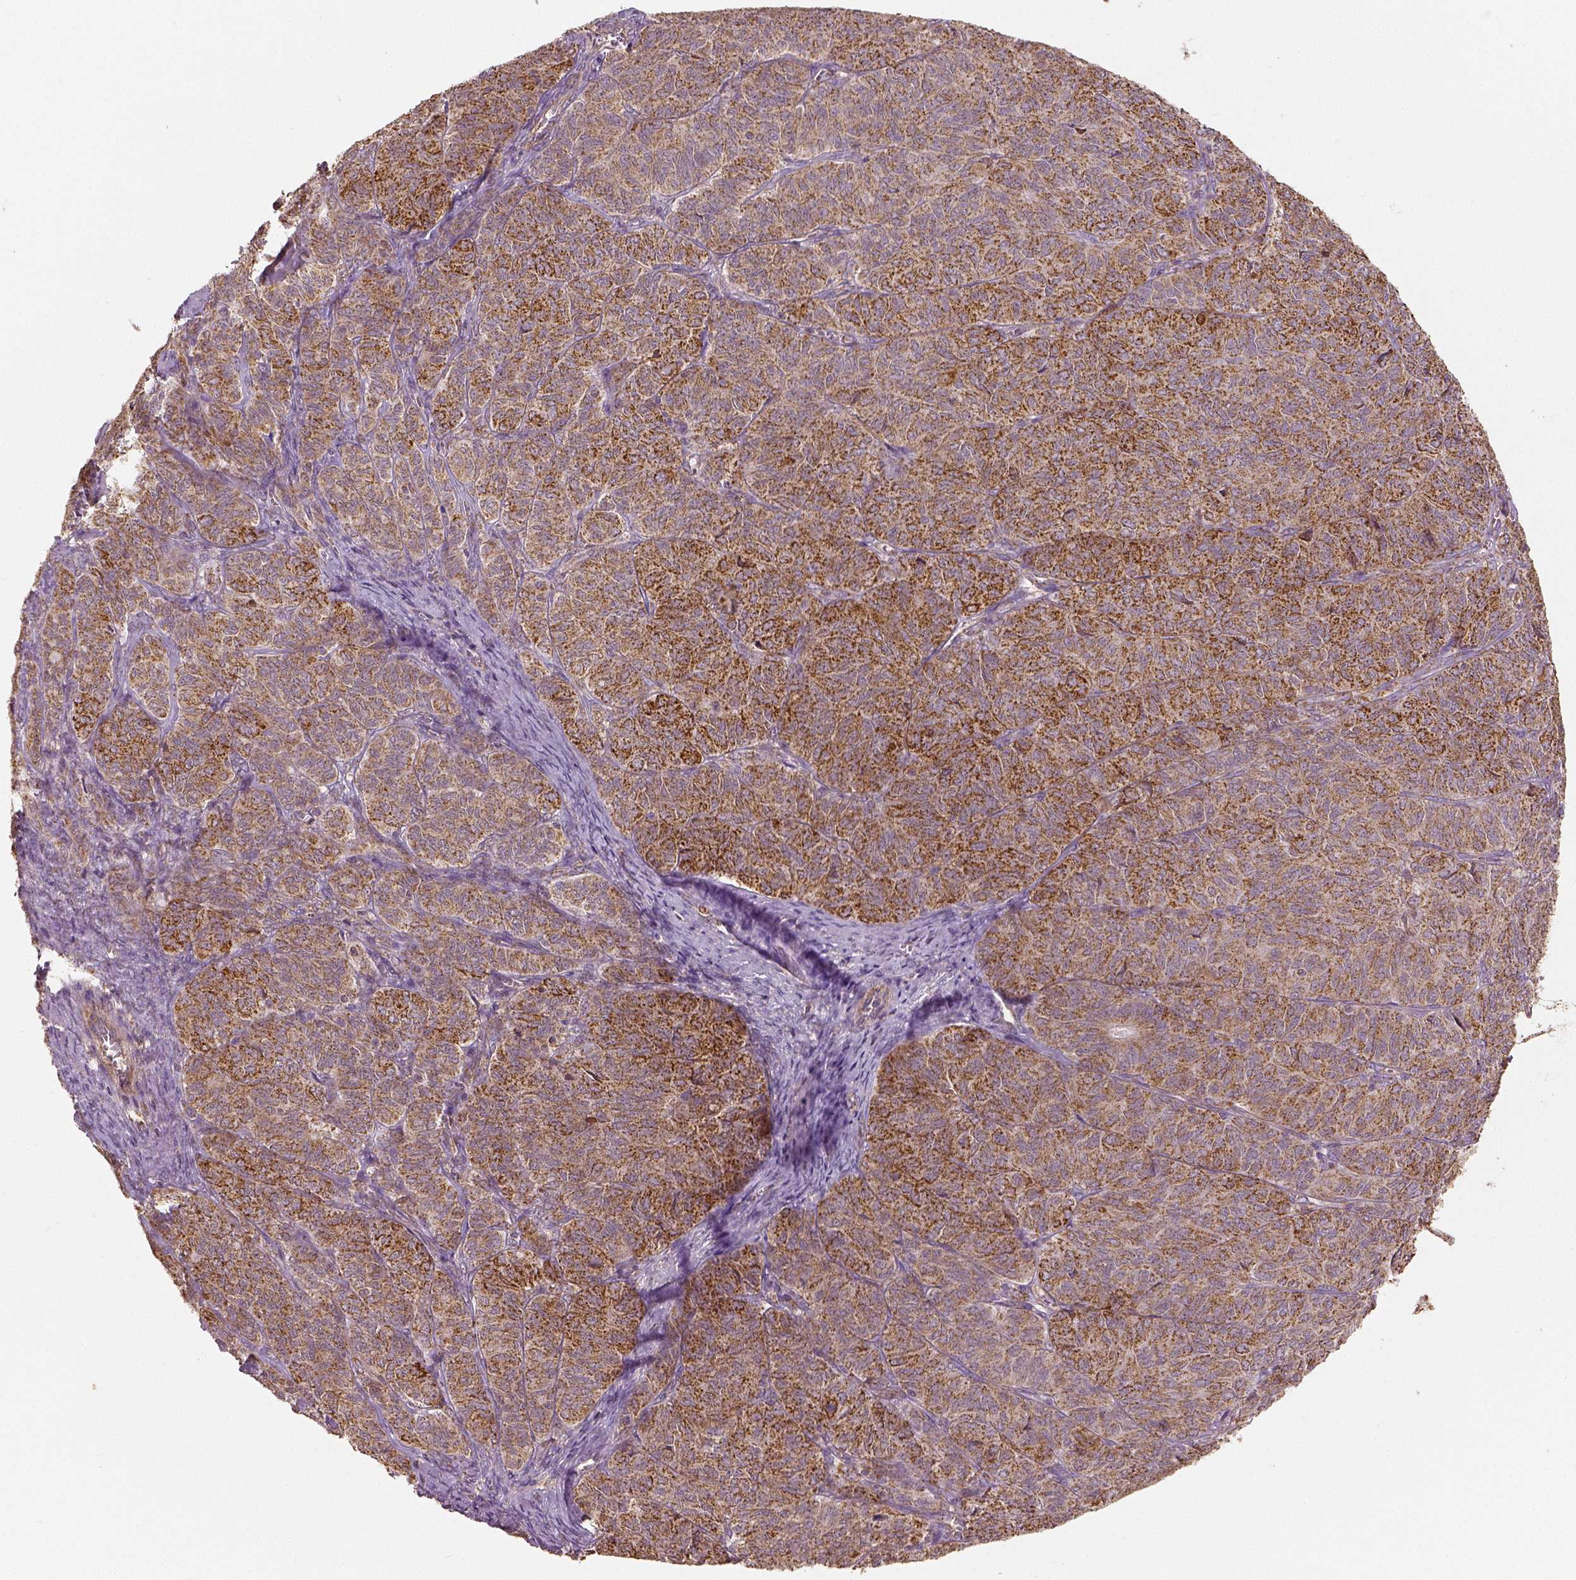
{"staining": {"intensity": "strong", "quantity": "<25%", "location": "cytoplasmic/membranous"}, "tissue": "ovarian cancer", "cell_type": "Tumor cells", "image_type": "cancer", "snomed": [{"axis": "morphology", "description": "Carcinoma, endometroid"}, {"axis": "topography", "description": "Ovary"}], "caption": "Human ovarian endometroid carcinoma stained with a protein marker exhibits strong staining in tumor cells.", "gene": "PGAM5", "patient": {"sex": "female", "age": 80}}